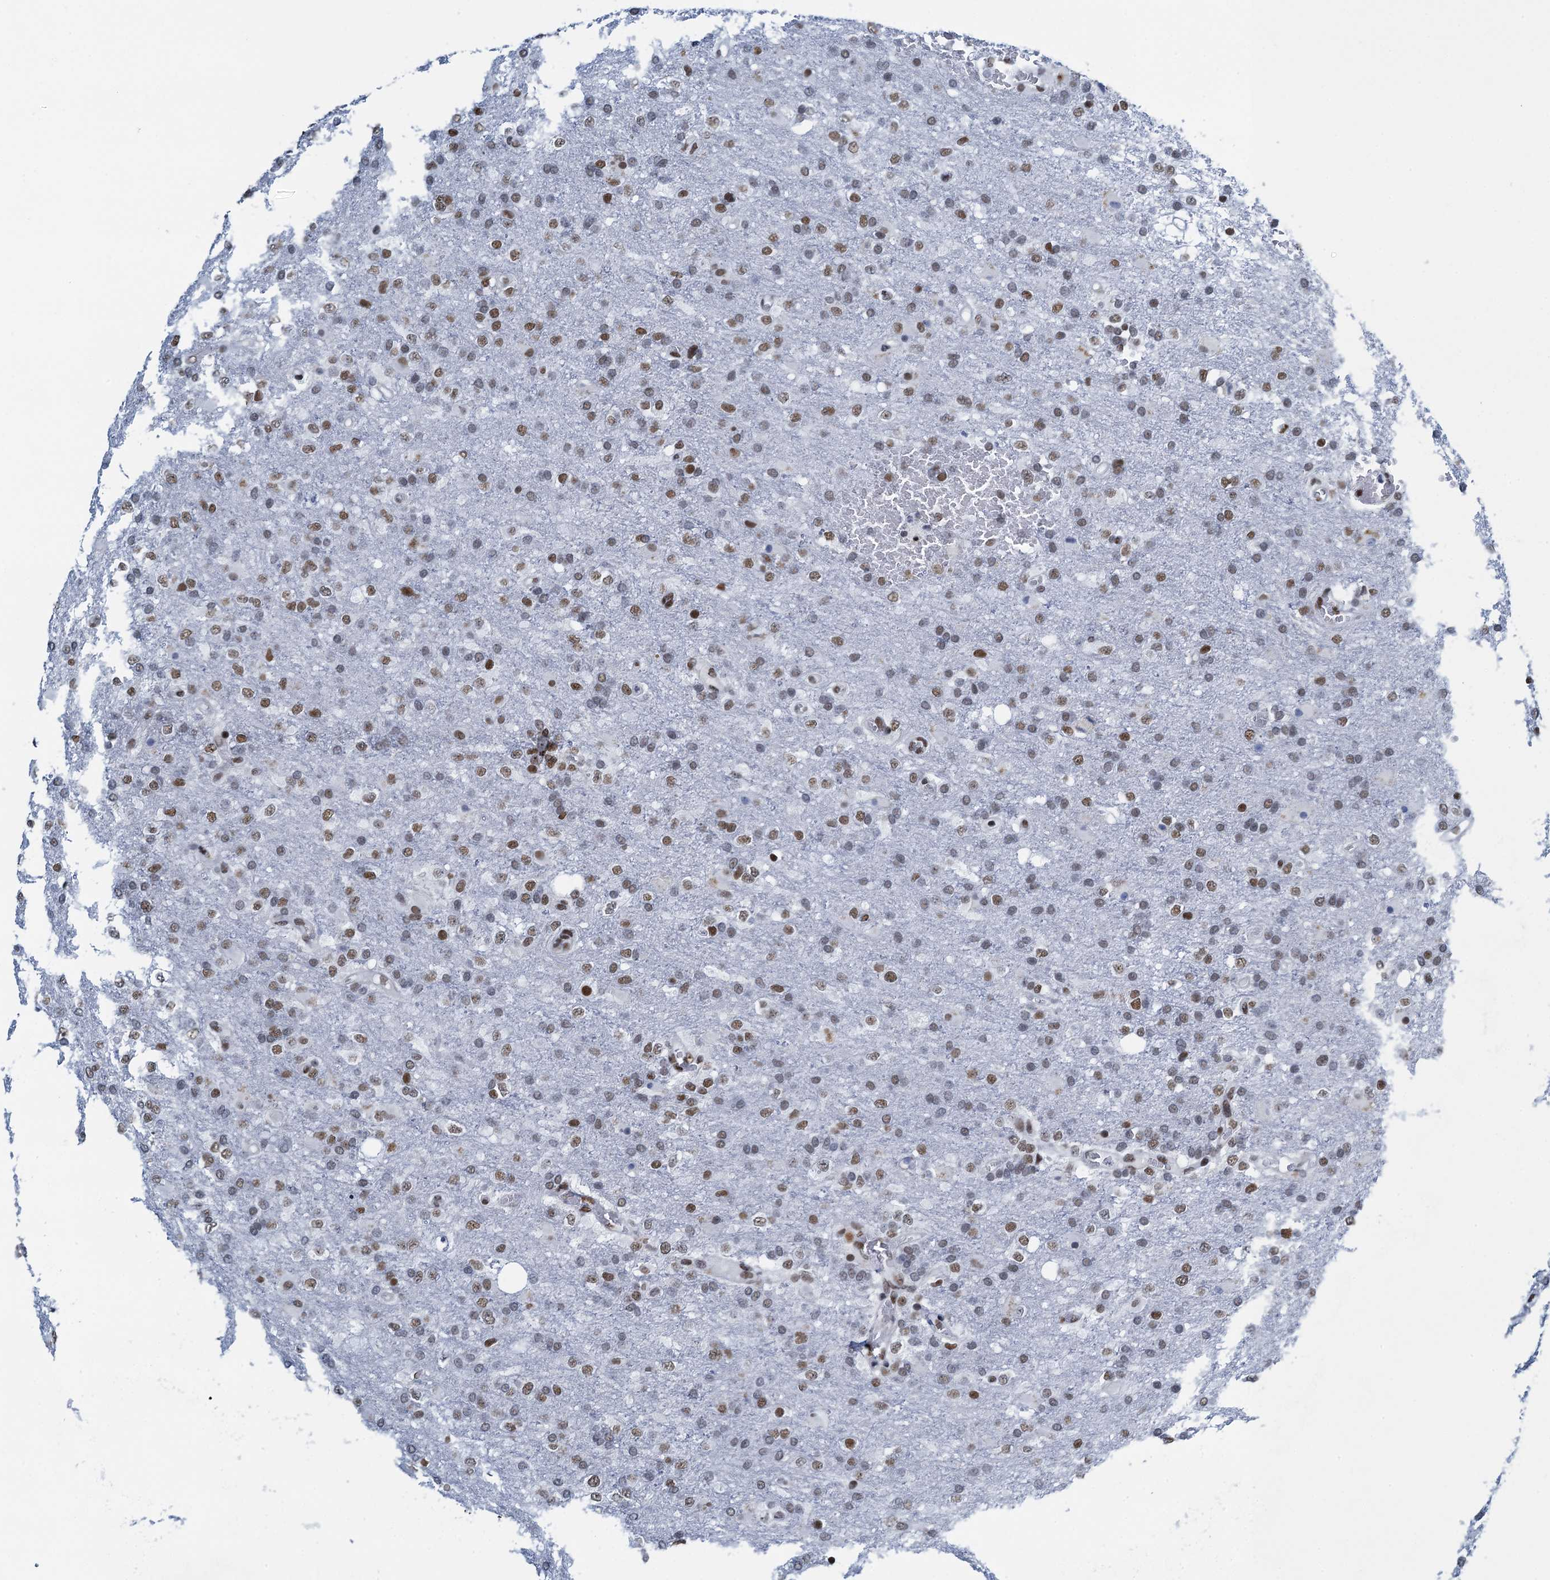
{"staining": {"intensity": "moderate", "quantity": ">75%", "location": "nuclear"}, "tissue": "glioma", "cell_type": "Tumor cells", "image_type": "cancer", "snomed": [{"axis": "morphology", "description": "Glioma, malignant, High grade"}, {"axis": "topography", "description": "Brain"}], "caption": "About >75% of tumor cells in glioma demonstrate moderate nuclear protein staining as visualized by brown immunohistochemical staining.", "gene": "HNRNPUL2", "patient": {"sex": "female", "age": 74}}